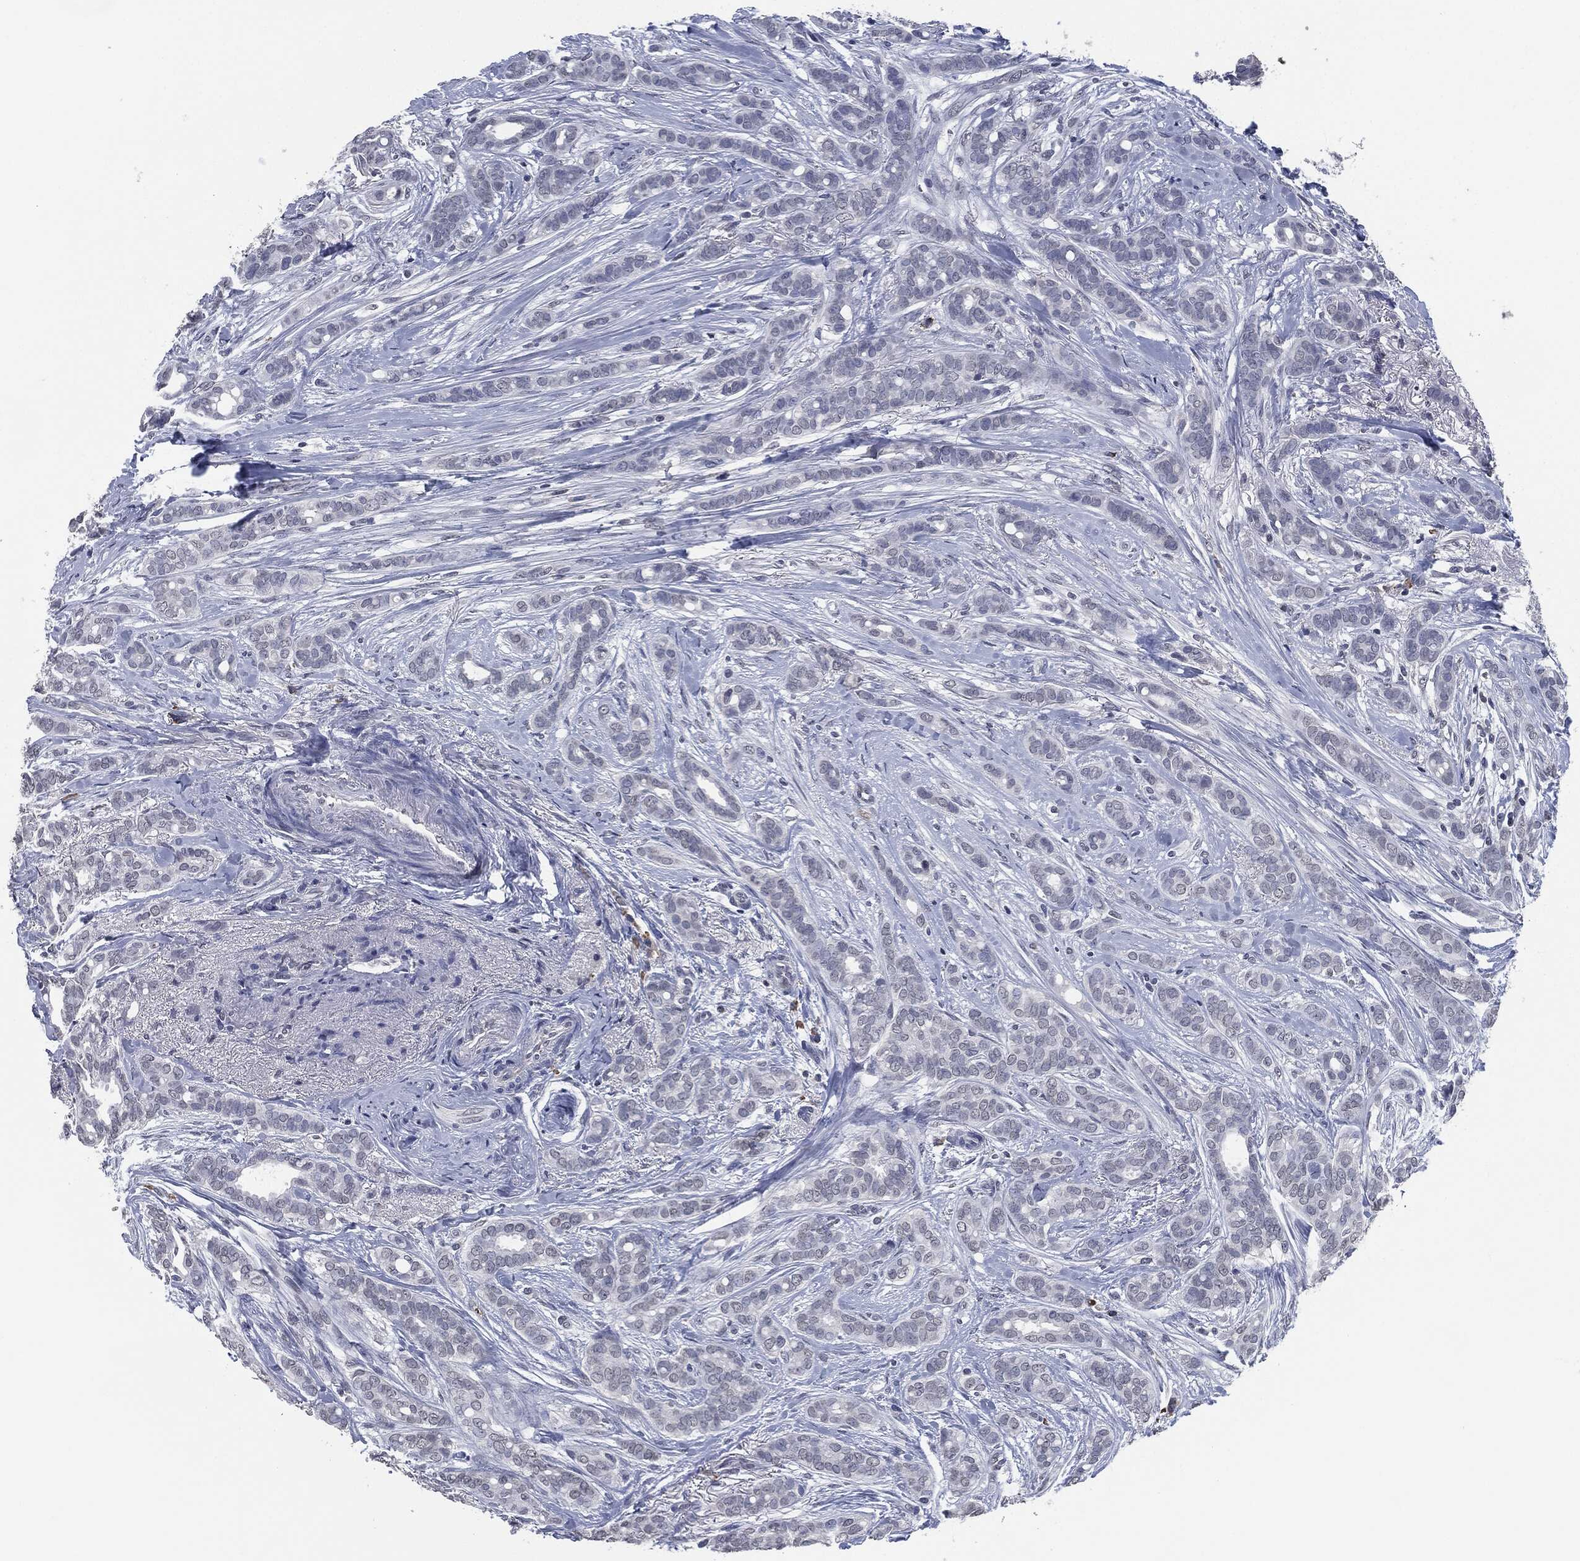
{"staining": {"intensity": "negative", "quantity": "none", "location": "none"}, "tissue": "breast cancer", "cell_type": "Tumor cells", "image_type": "cancer", "snomed": [{"axis": "morphology", "description": "Duct carcinoma"}, {"axis": "topography", "description": "Breast"}], "caption": "Immunohistochemistry histopathology image of human breast intraductal carcinoma stained for a protein (brown), which exhibits no staining in tumor cells.", "gene": "IL2RG", "patient": {"sex": "female", "age": 51}}